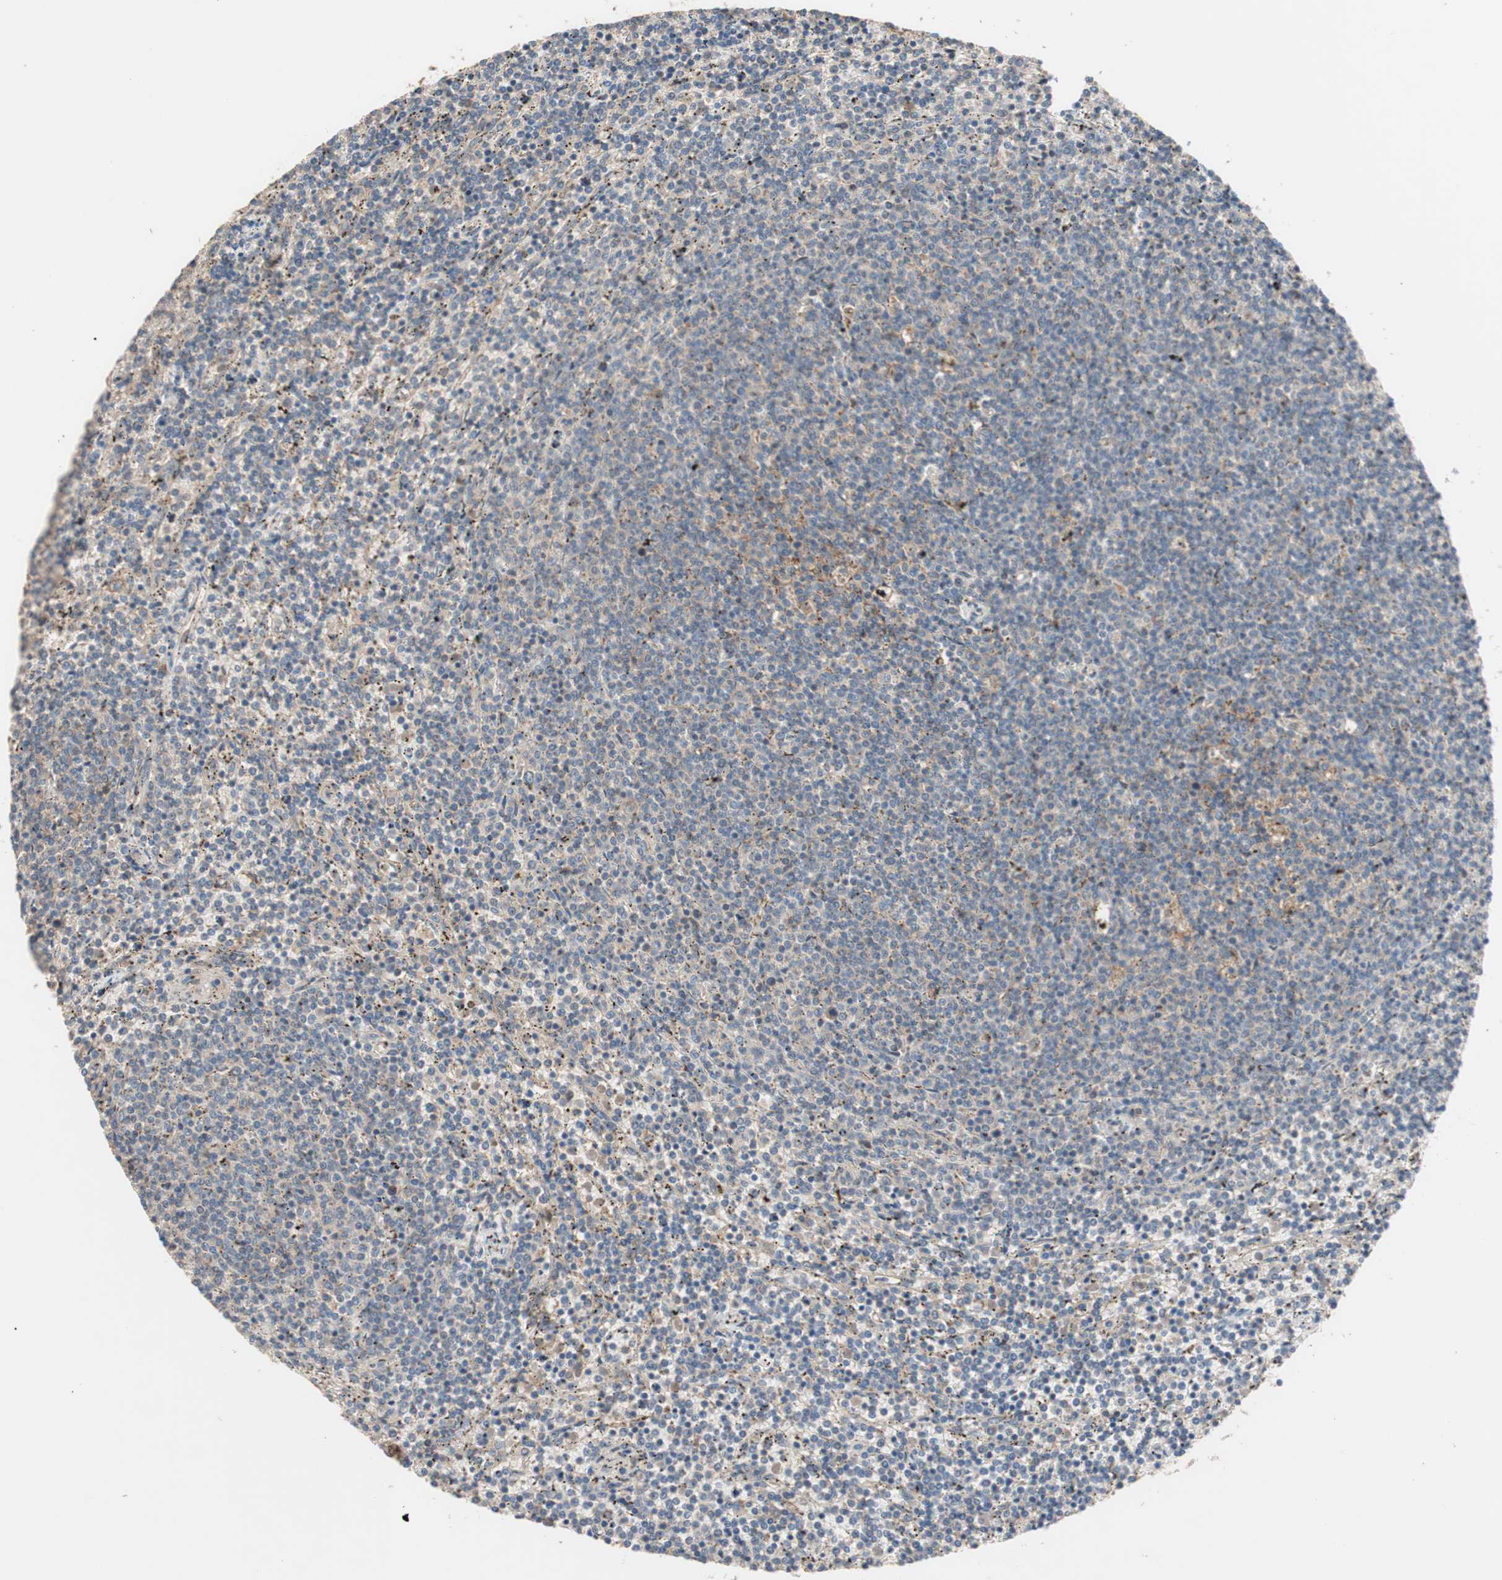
{"staining": {"intensity": "weak", "quantity": "25%-75%", "location": "cytoplasmic/membranous"}, "tissue": "lymphoma", "cell_type": "Tumor cells", "image_type": "cancer", "snomed": [{"axis": "morphology", "description": "Malignant lymphoma, non-Hodgkin's type, Low grade"}, {"axis": "topography", "description": "Spleen"}], "caption": "About 25%-75% of tumor cells in lymphoma exhibit weak cytoplasmic/membranous protein expression as visualized by brown immunohistochemical staining.", "gene": "SDC4", "patient": {"sex": "female", "age": 50}}